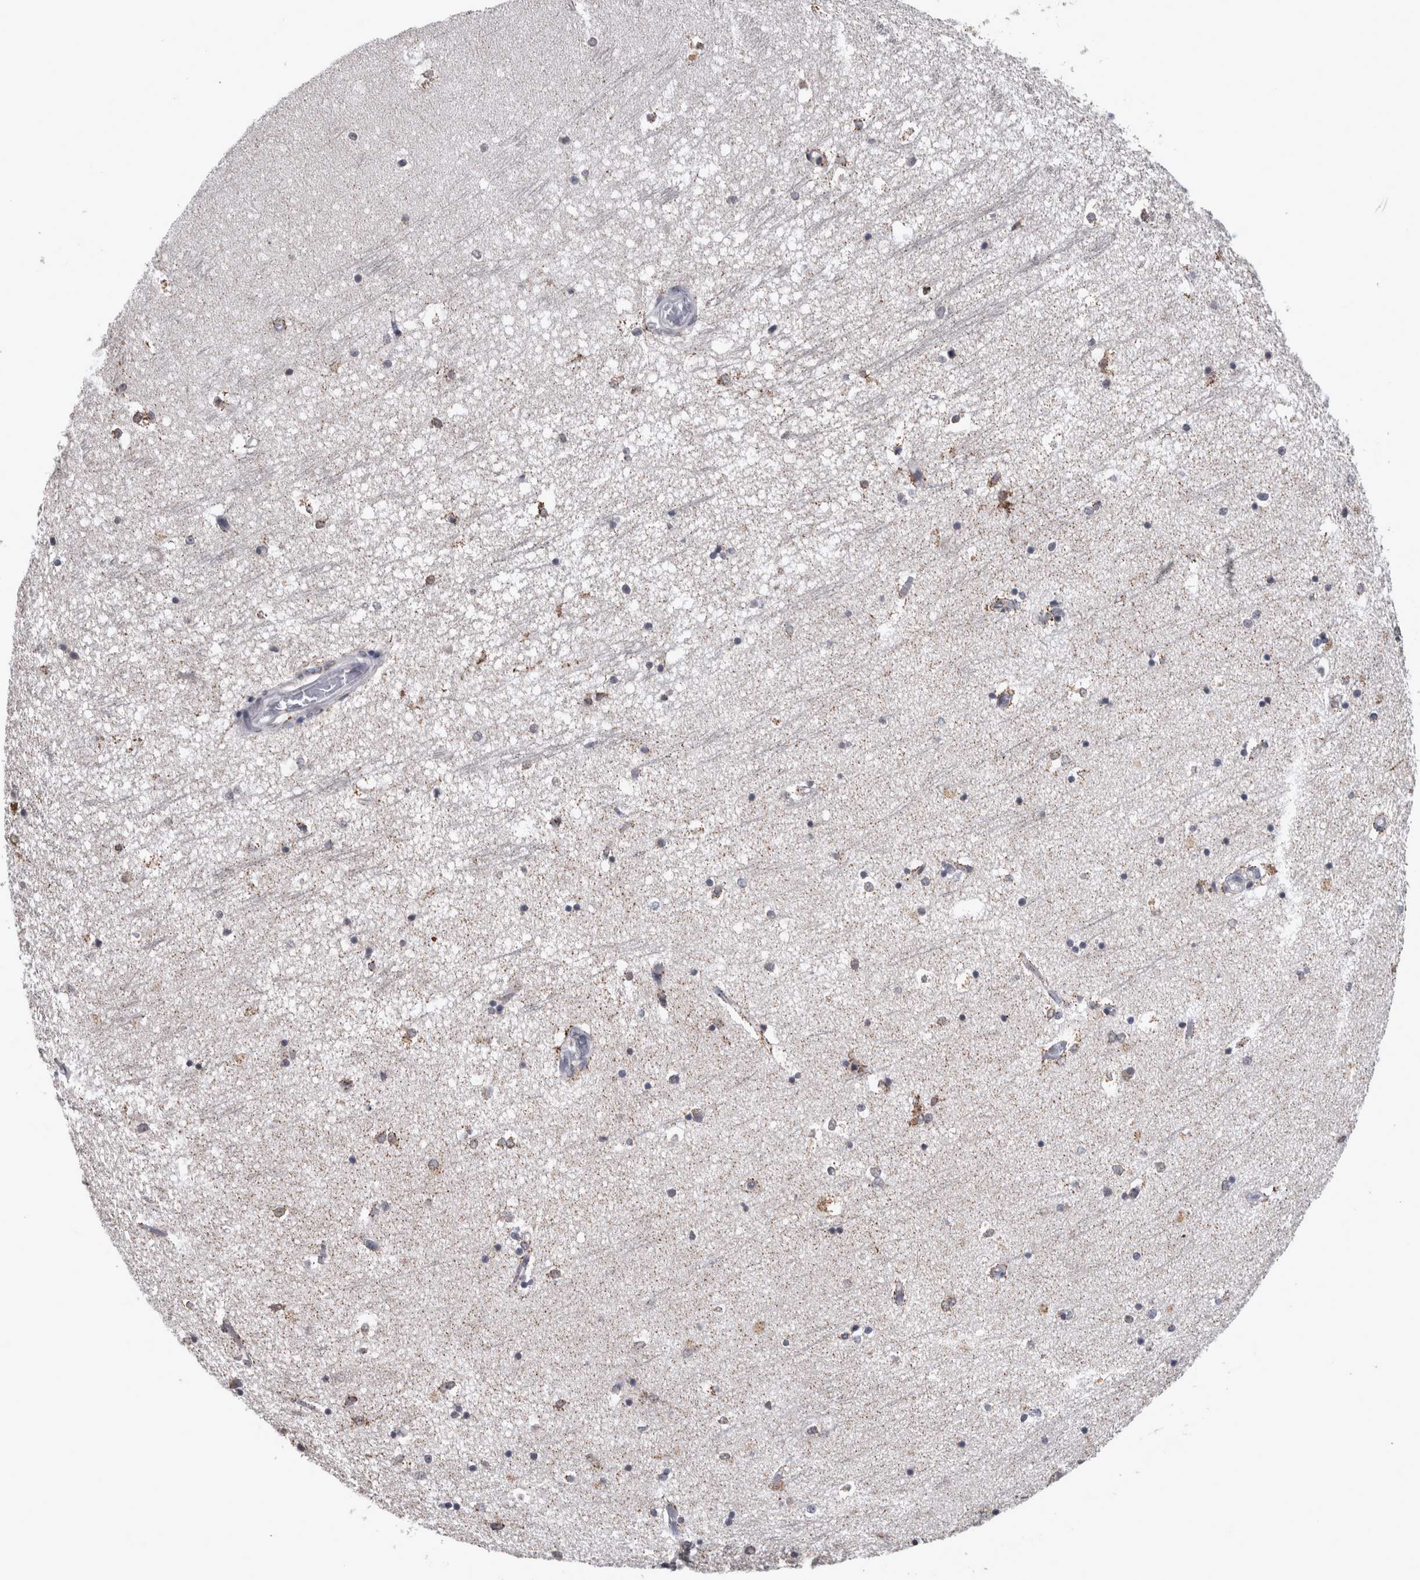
{"staining": {"intensity": "negative", "quantity": "none", "location": "none"}, "tissue": "hippocampus", "cell_type": "Glial cells", "image_type": "normal", "snomed": [{"axis": "morphology", "description": "Normal tissue, NOS"}, {"axis": "topography", "description": "Hippocampus"}], "caption": "Immunohistochemistry histopathology image of unremarkable hippocampus stained for a protein (brown), which exhibits no expression in glial cells. The staining was performed using DAB (3,3'-diaminobenzidine) to visualize the protein expression in brown, while the nuclei were stained in blue with hematoxylin (Magnification: 20x).", "gene": "WNT7A", "patient": {"sex": "male", "age": 45}}